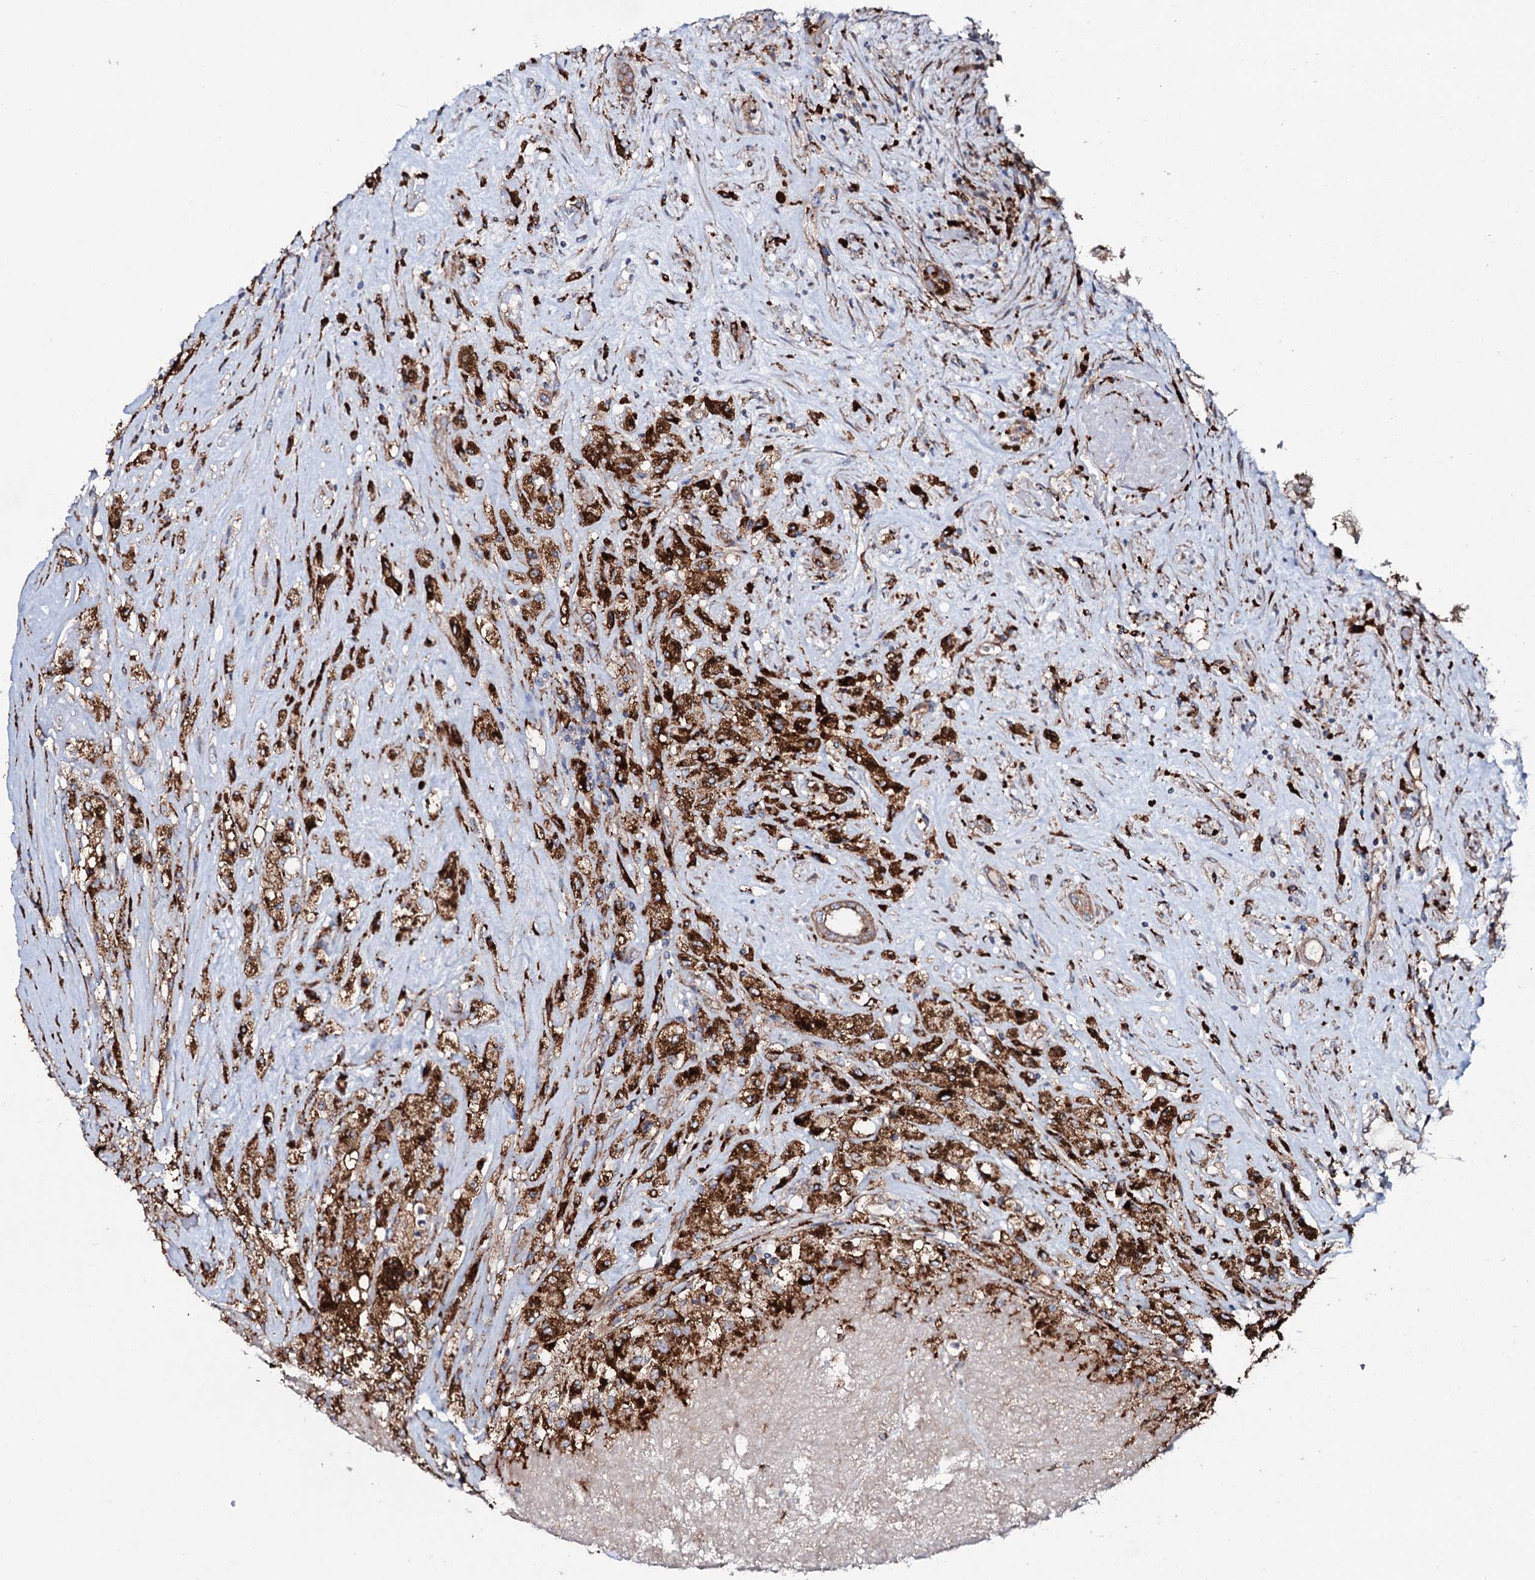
{"staining": {"intensity": "strong", "quantity": "25%-75%", "location": "cytoplasmic/membranous"}, "tissue": "renal cancer", "cell_type": "Tumor cells", "image_type": "cancer", "snomed": [{"axis": "morphology", "description": "Adenocarcinoma, NOS"}, {"axis": "topography", "description": "Kidney"}], "caption": "Immunohistochemical staining of renal cancer demonstrates strong cytoplasmic/membranous protein expression in about 25%-75% of tumor cells. The staining was performed using DAB, with brown indicating positive protein expression. Nuclei are stained blue with hematoxylin.", "gene": "P2RX4", "patient": {"sex": "female", "age": 54}}